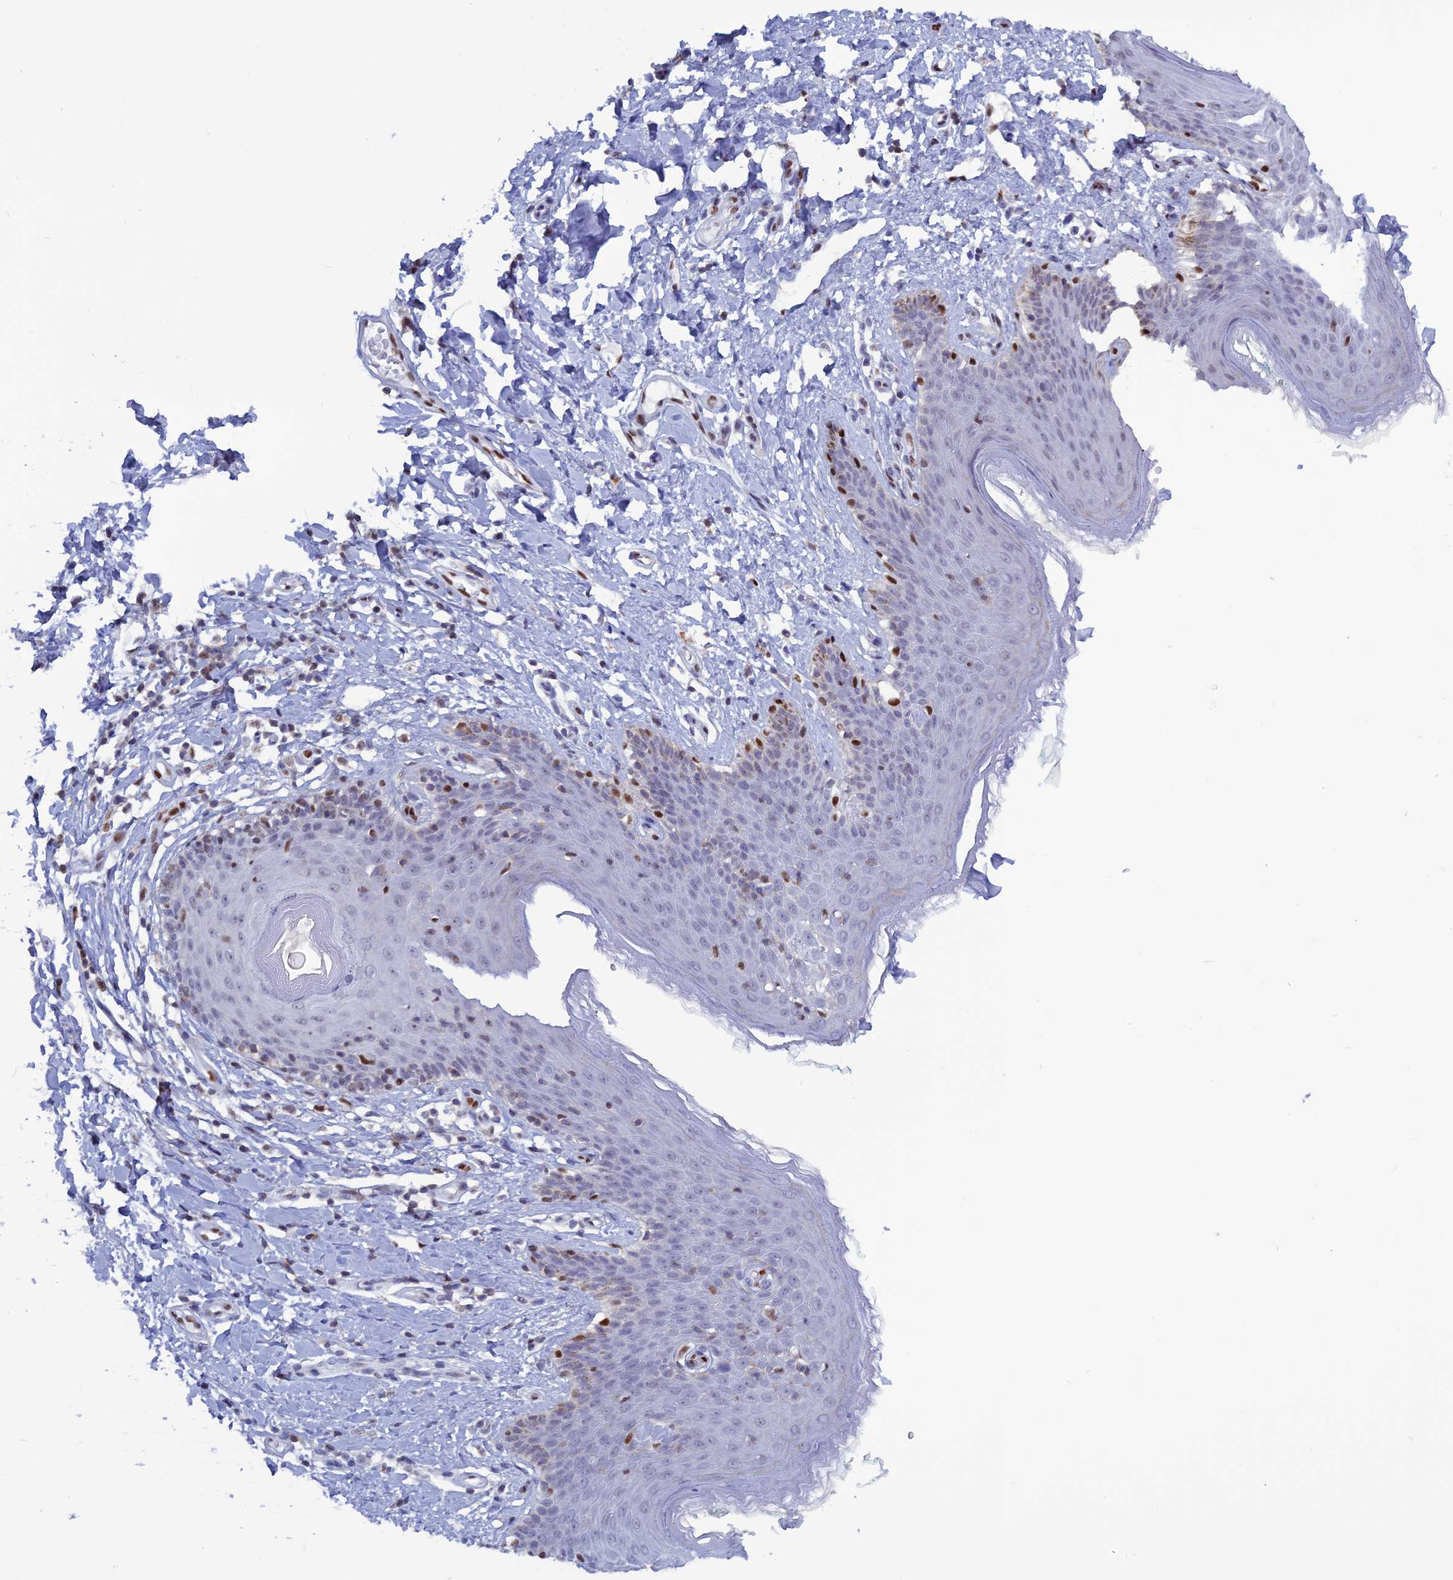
{"staining": {"intensity": "moderate", "quantity": "<25%", "location": "nuclear"}, "tissue": "skin", "cell_type": "Epidermal cells", "image_type": "normal", "snomed": [{"axis": "morphology", "description": "Normal tissue, NOS"}, {"axis": "topography", "description": "Vulva"}], "caption": "Brown immunohistochemical staining in unremarkable skin demonstrates moderate nuclear staining in about <25% of epidermal cells. (brown staining indicates protein expression, while blue staining denotes nuclei).", "gene": "NOL4L", "patient": {"sex": "female", "age": 66}}